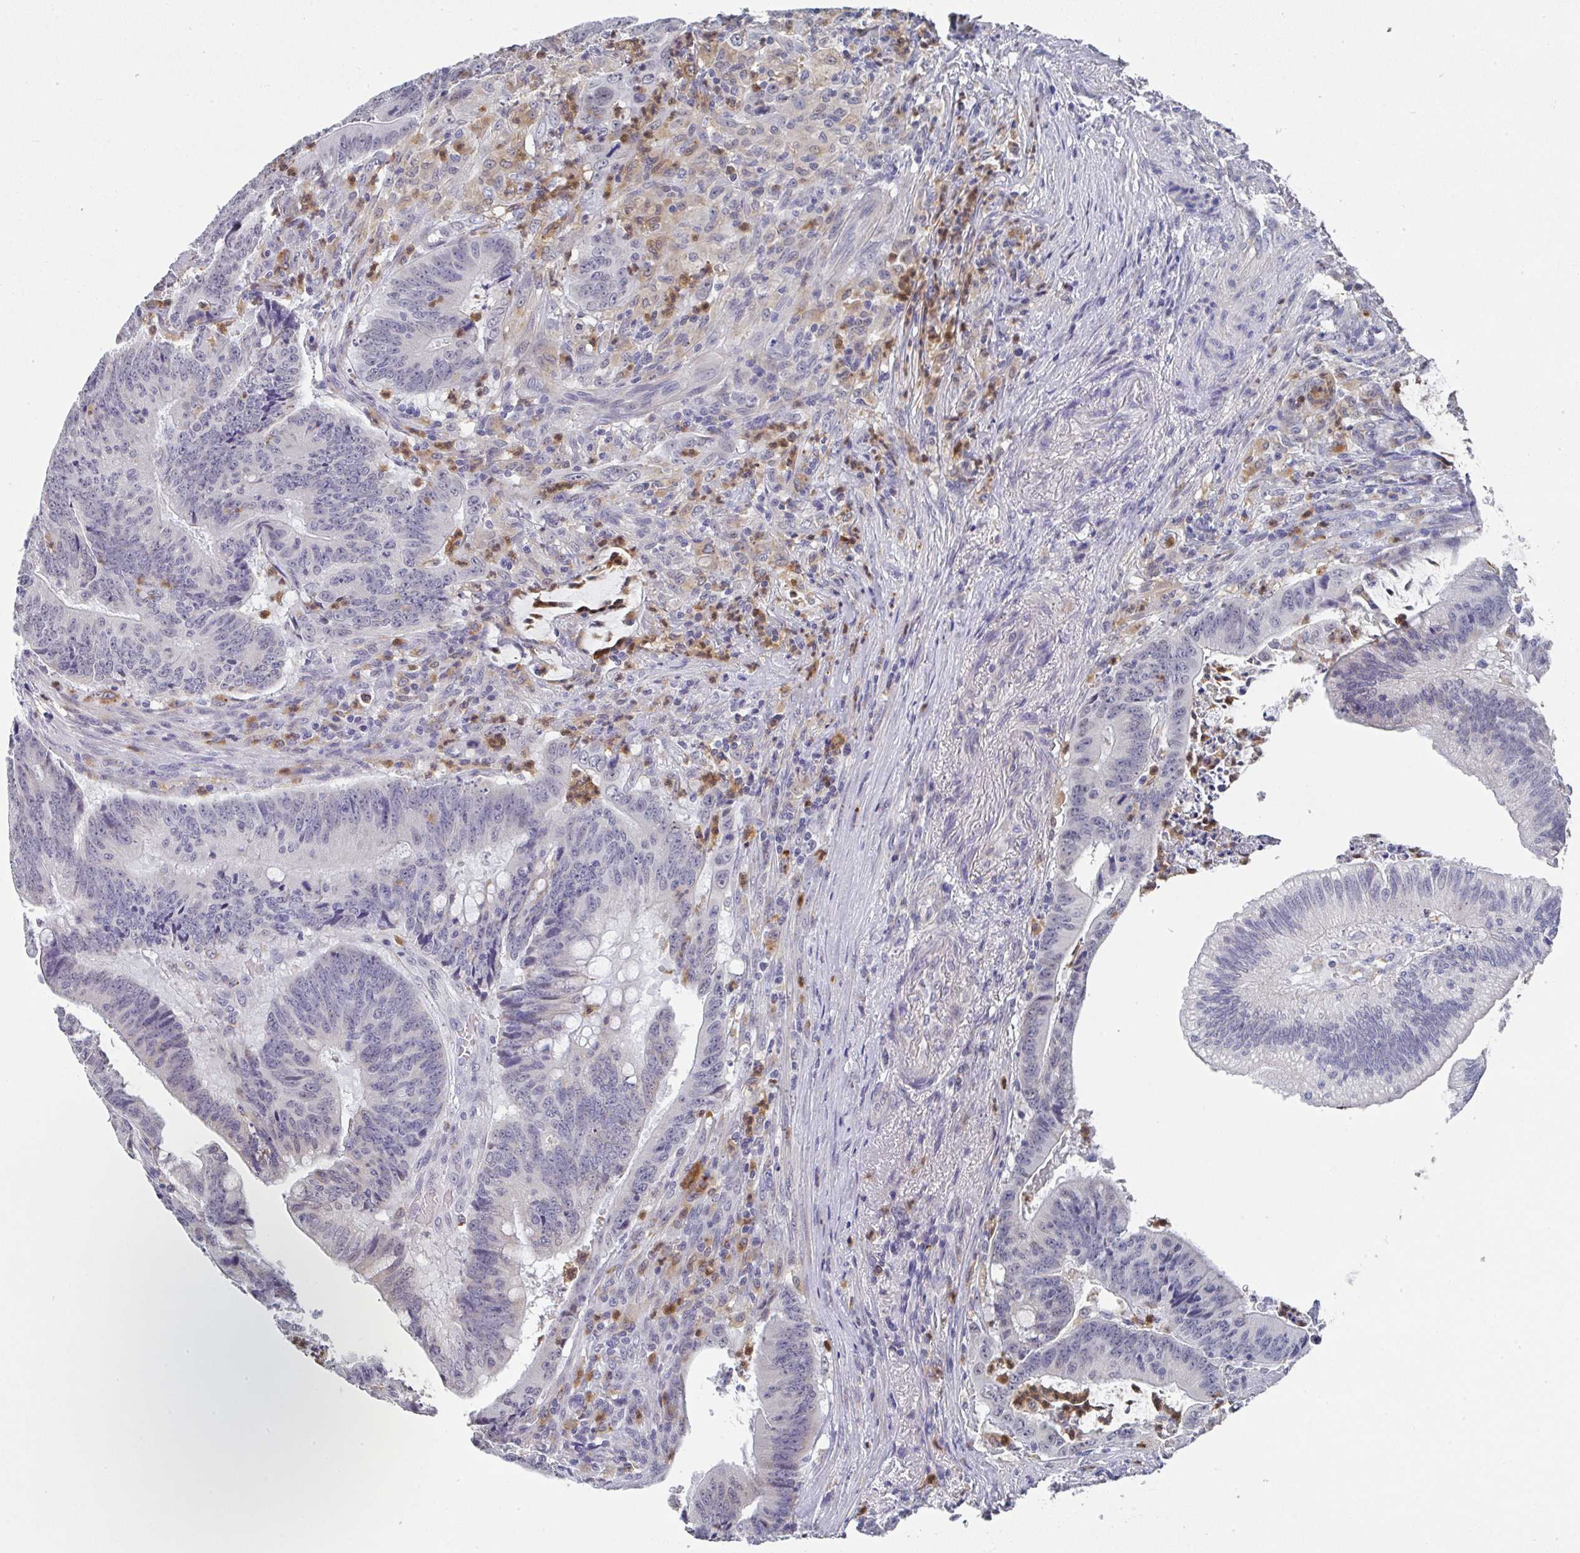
{"staining": {"intensity": "negative", "quantity": "none", "location": "none"}, "tissue": "colorectal cancer", "cell_type": "Tumor cells", "image_type": "cancer", "snomed": [{"axis": "morphology", "description": "Adenocarcinoma, NOS"}, {"axis": "topography", "description": "Colon"}], "caption": "IHC of human colorectal adenocarcinoma exhibits no staining in tumor cells.", "gene": "NCF1", "patient": {"sex": "female", "age": 87}}